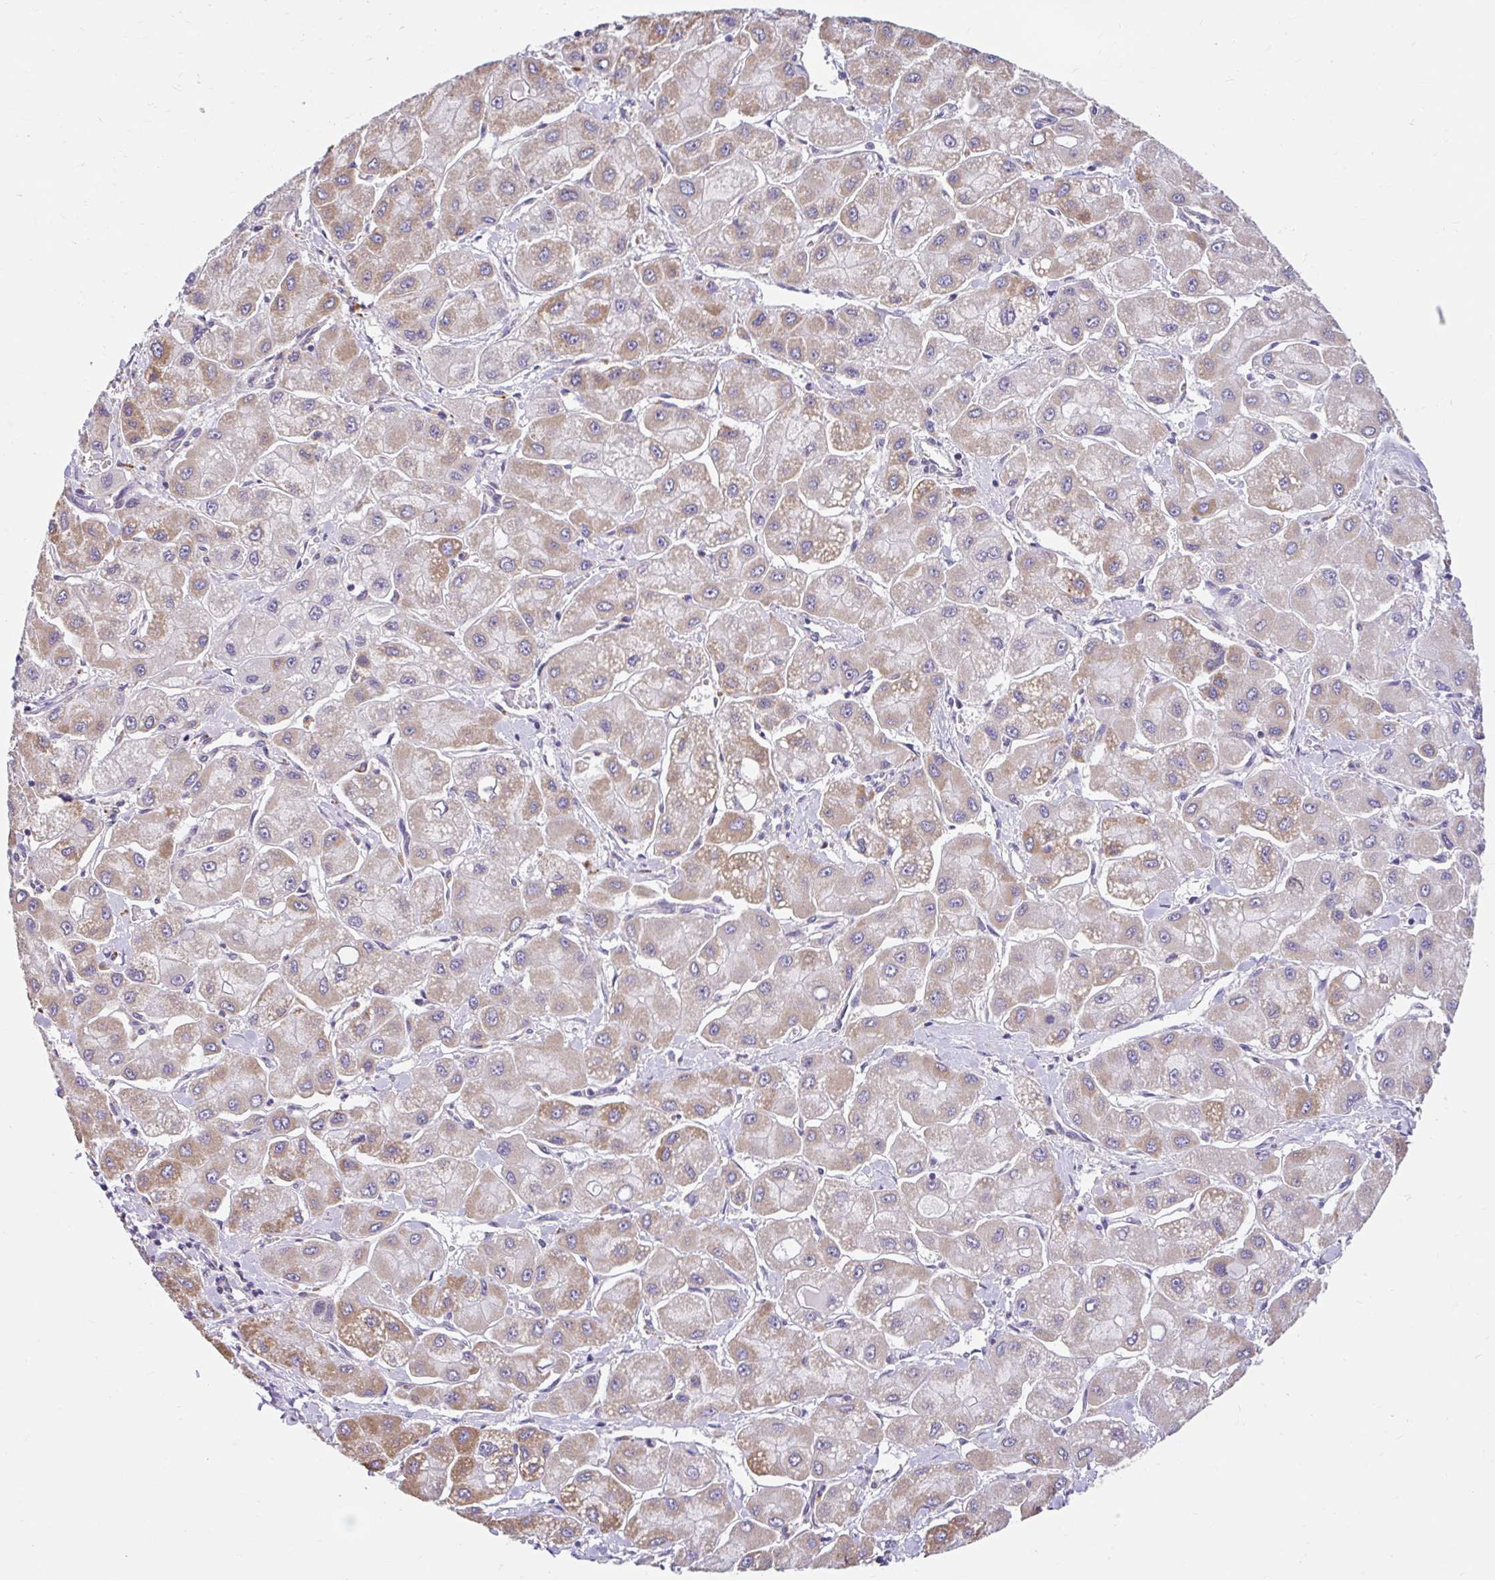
{"staining": {"intensity": "moderate", "quantity": ">75%", "location": "cytoplasmic/membranous"}, "tissue": "liver cancer", "cell_type": "Tumor cells", "image_type": "cancer", "snomed": [{"axis": "morphology", "description": "Carcinoma, Hepatocellular, NOS"}, {"axis": "topography", "description": "Liver"}], "caption": "About >75% of tumor cells in hepatocellular carcinoma (liver) display moderate cytoplasmic/membranous protein expression as visualized by brown immunohistochemical staining.", "gene": "NT5C1B", "patient": {"sex": "male", "age": 40}}